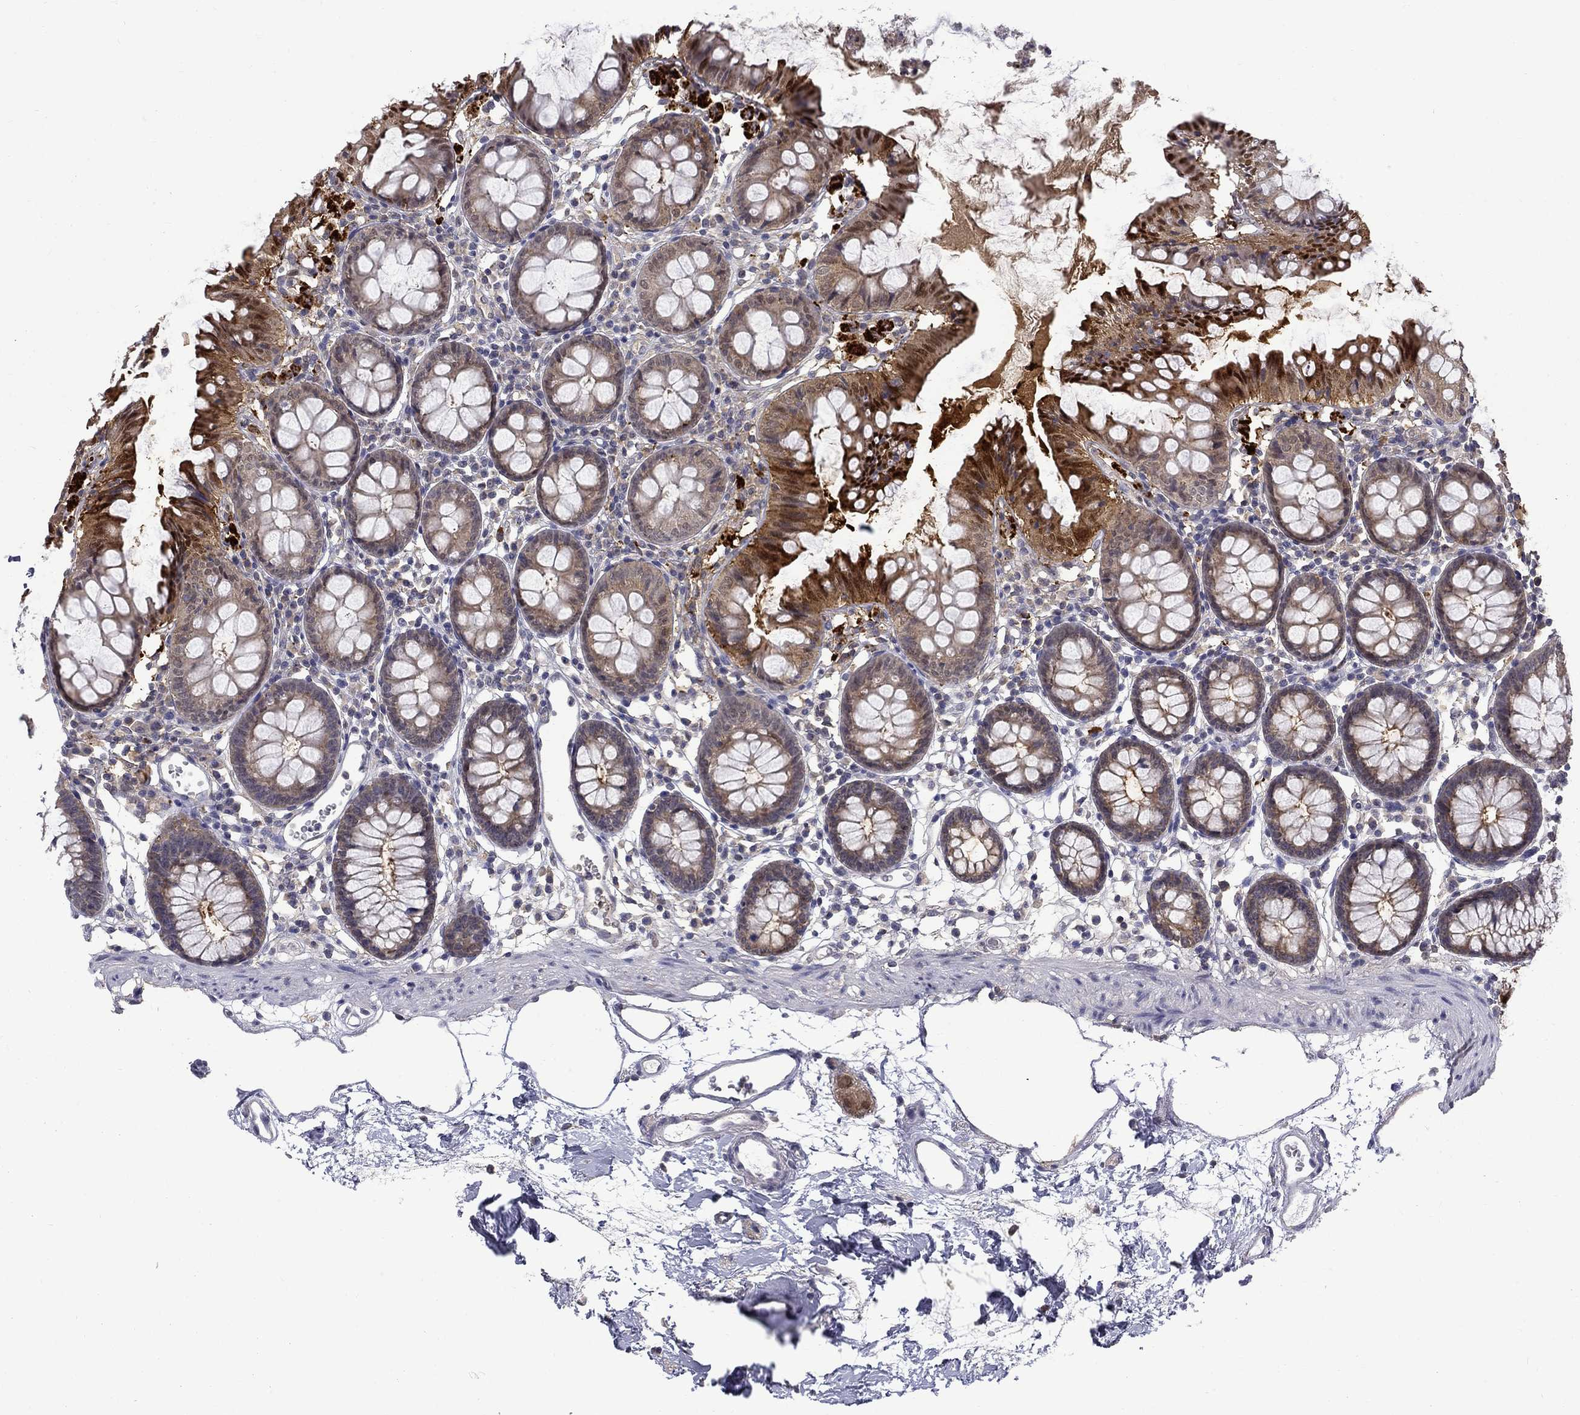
{"staining": {"intensity": "negative", "quantity": "none", "location": "none"}, "tissue": "colon", "cell_type": "Endothelial cells", "image_type": "normal", "snomed": [{"axis": "morphology", "description": "Normal tissue, NOS"}, {"axis": "topography", "description": "Colon"}], "caption": "The IHC photomicrograph has no significant expression in endothelial cells of colon.", "gene": "PCBP2", "patient": {"sex": "female", "age": 84}}